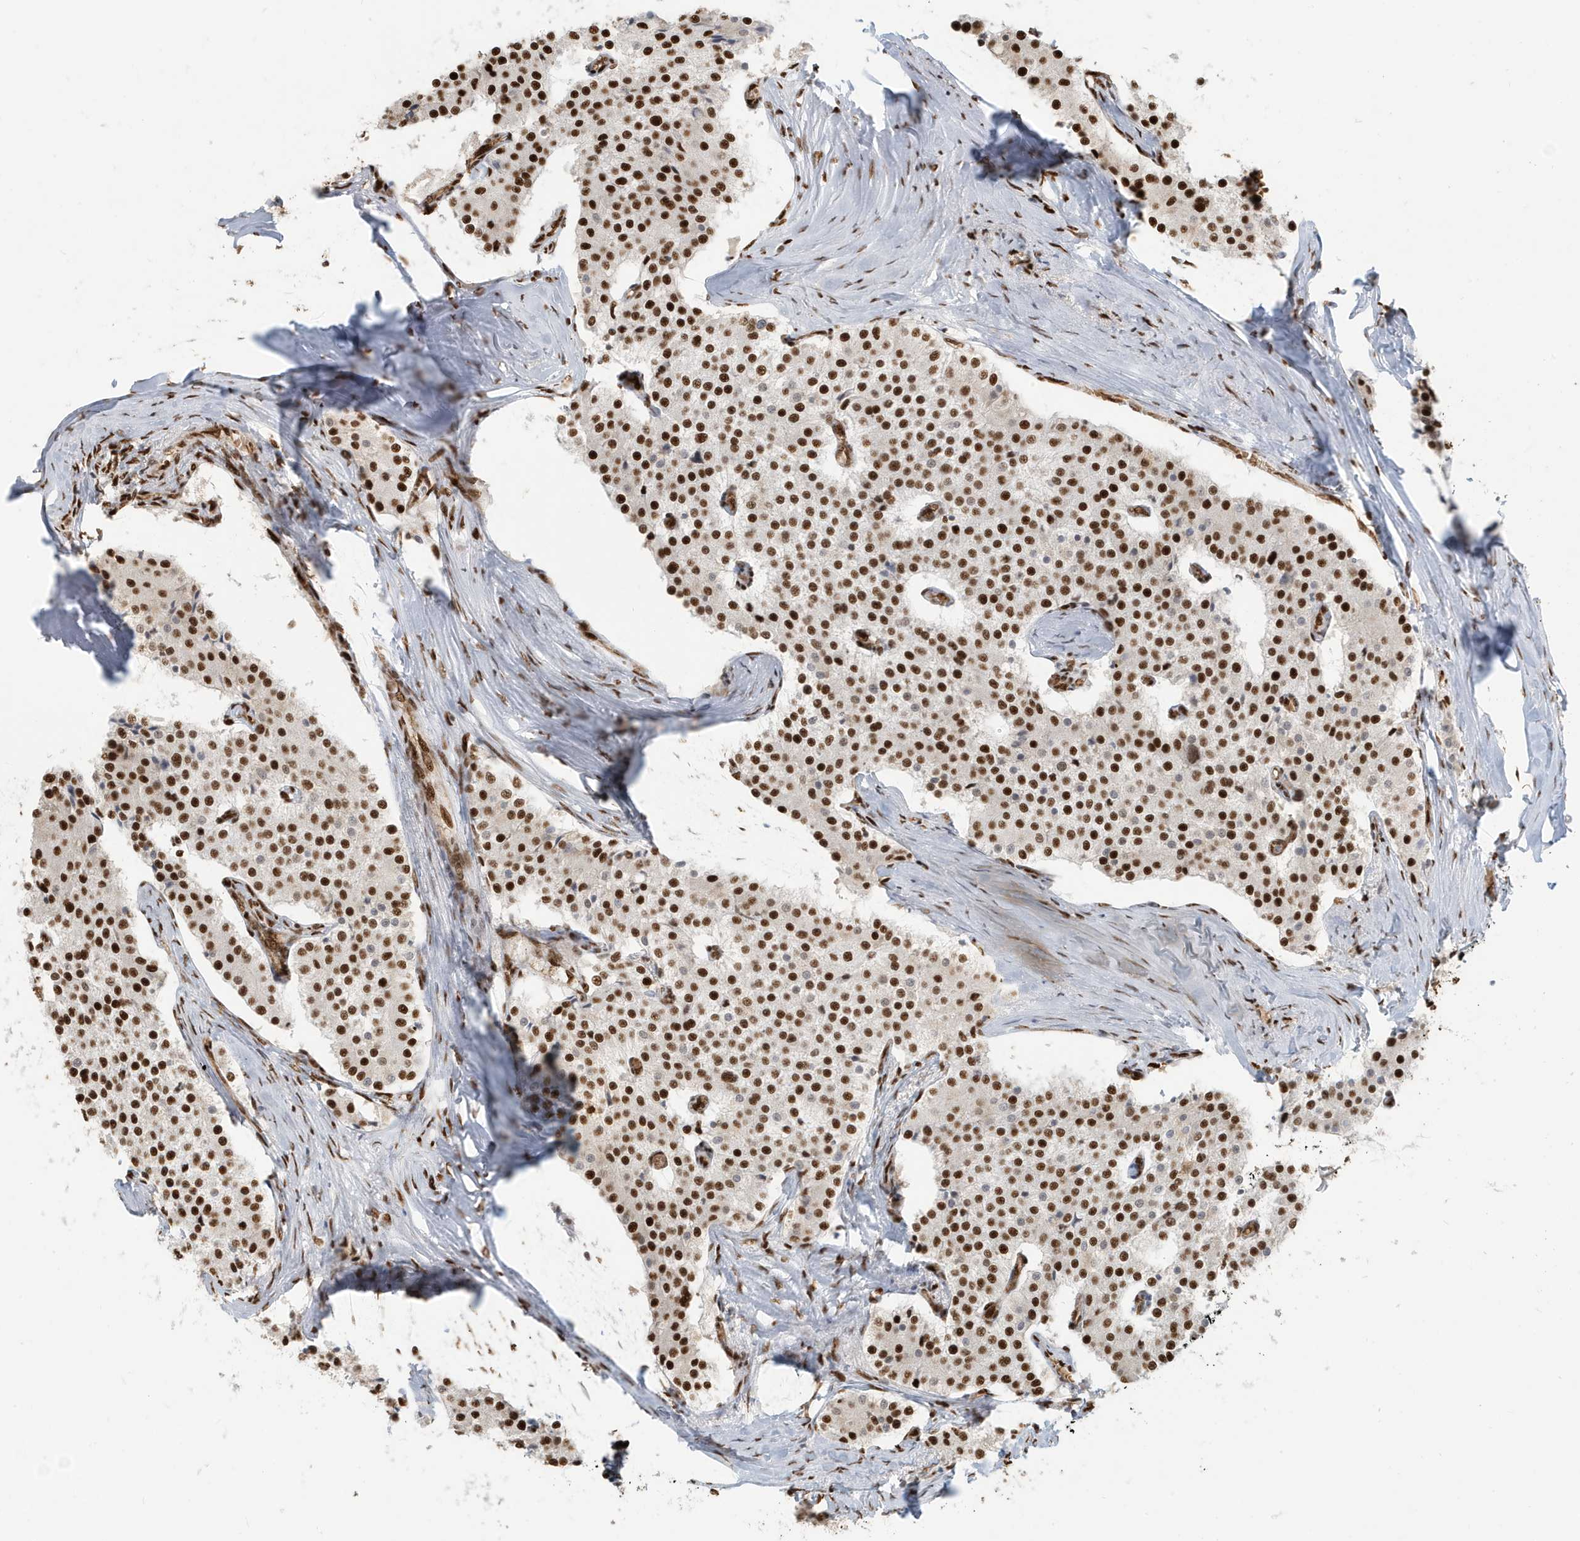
{"staining": {"intensity": "strong", "quantity": ">75%", "location": "nuclear"}, "tissue": "carcinoid", "cell_type": "Tumor cells", "image_type": "cancer", "snomed": [{"axis": "morphology", "description": "Carcinoid, malignant, NOS"}, {"axis": "topography", "description": "Colon"}], "caption": "Strong nuclear staining for a protein is appreciated in about >75% of tumor cells of carcinoid using immunohistochemistry.", "gene": "CKS2", "patient": {"sex": "female", "age": 52}}